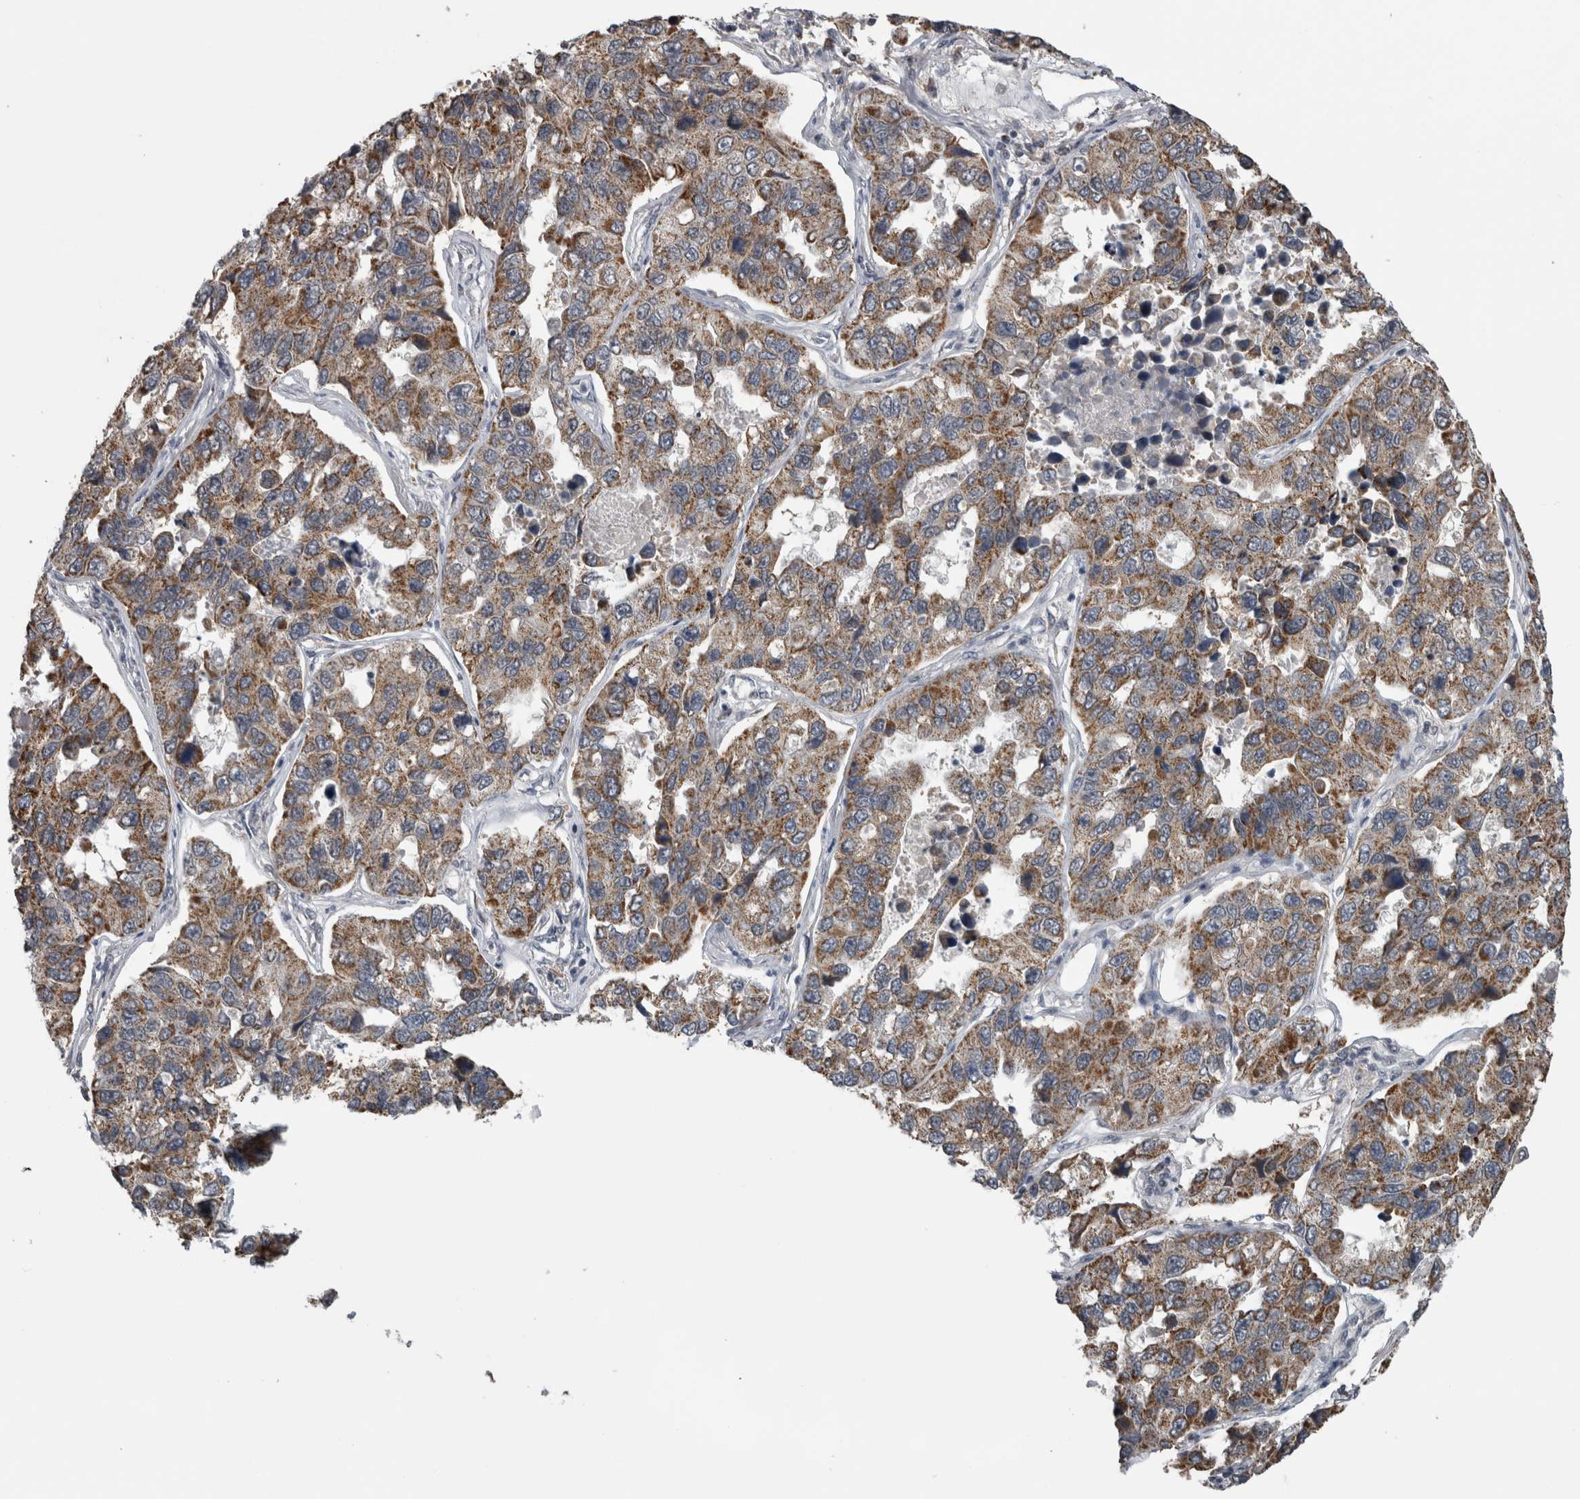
{"staining": {"intensity": "moderate", "quantity": ">75%", "location": "cytoplasmic/membranous"}, "tissue": "lung cancer", "cell_type": "Tumor cells", "image_type": "cancer", "snomed": [{"axis": "morphology", "description": "Adenocarcinoma, NOS"}, {"axis": "topography", "description": "Lung"}], "caption": "High-power microscopy captured an IHC histopathology image of lung cancer, revealing moderate cytoplasmic/membranous staining in approximately >75% of tumor cells. The protein of interest is stained brown, and the nuclei are stained in blue (DAB IHC with brightfield microscopy, high magnification).", "gene": "OR2K2", "patient": {"sex": "male", "age": 64}}